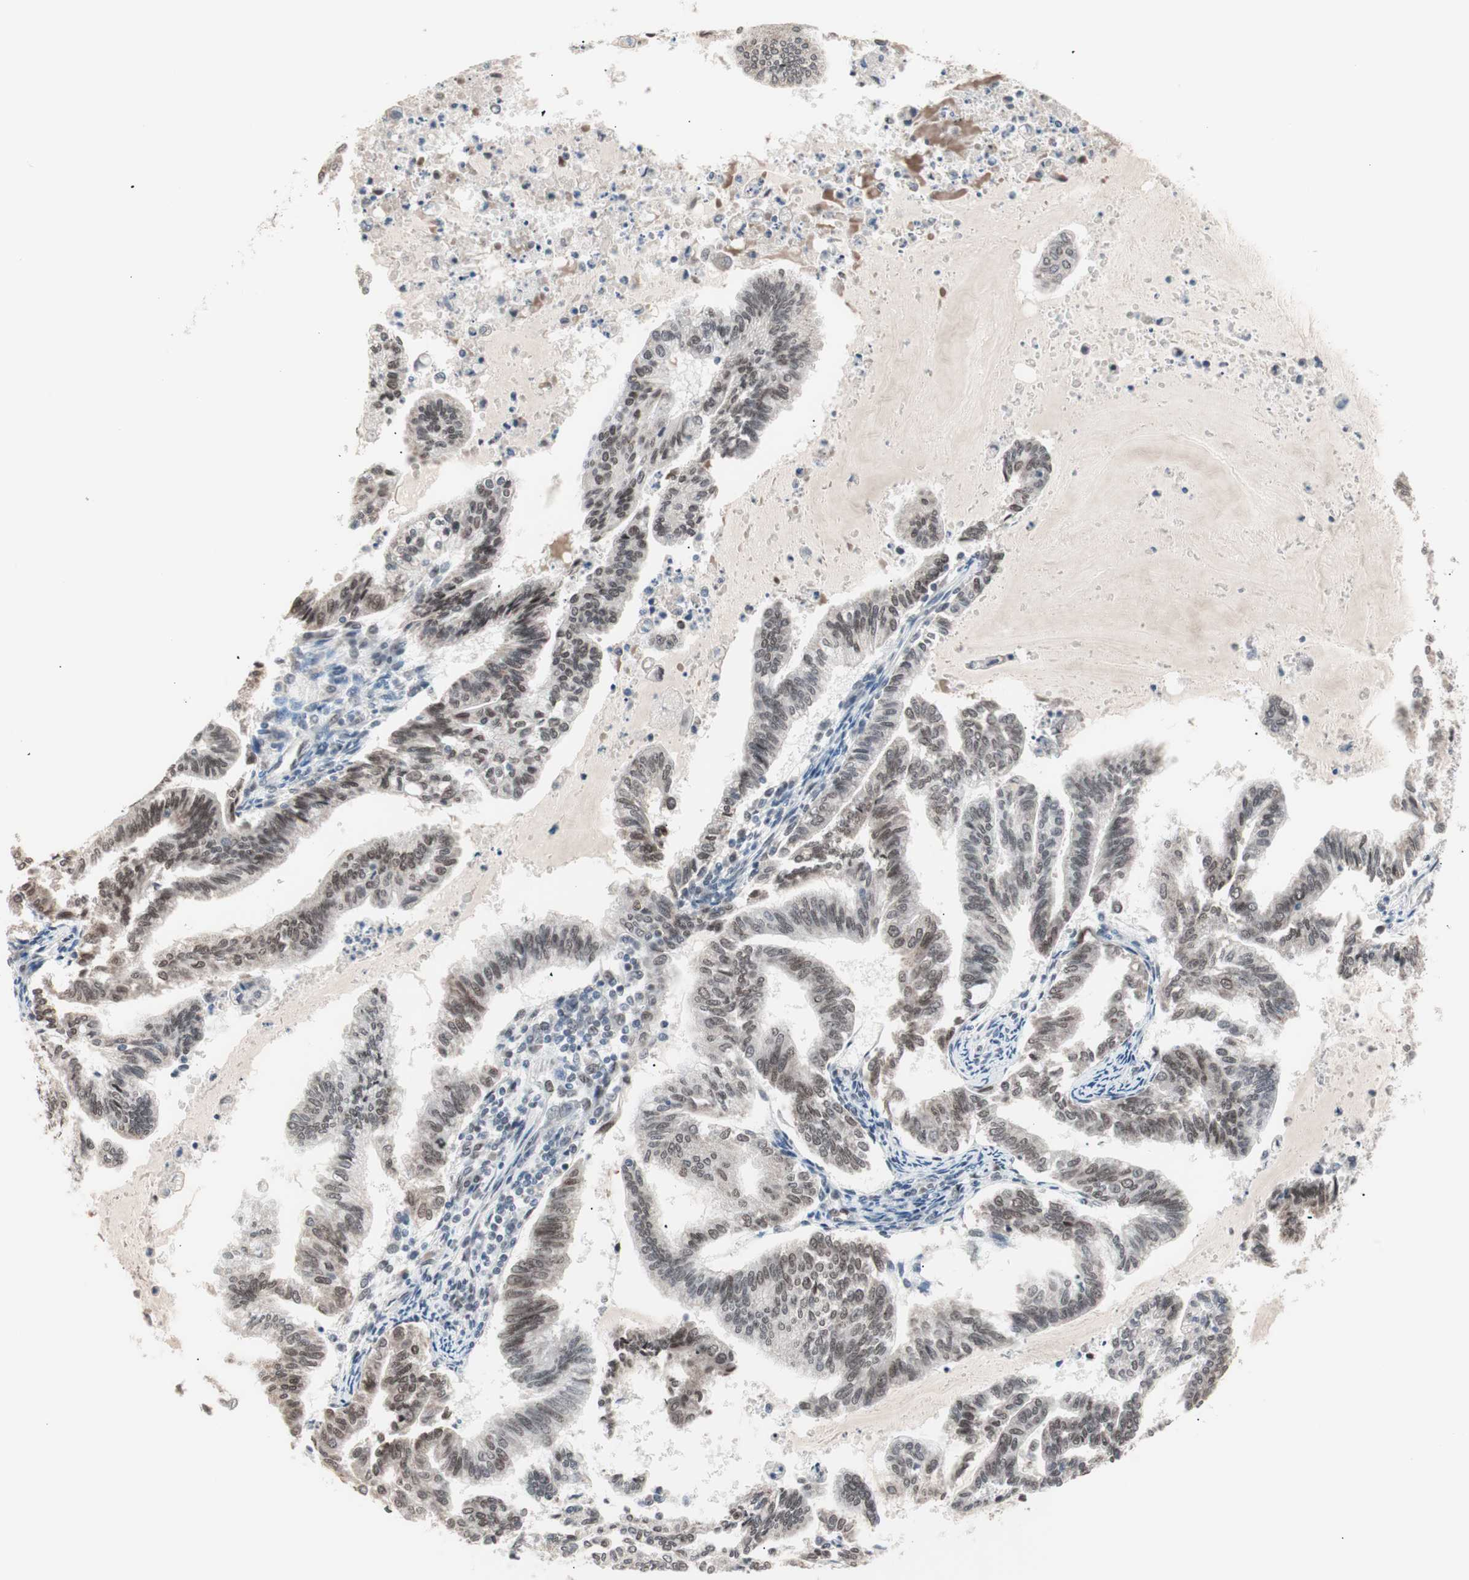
{"staining": {"intensity": "weak", "quantity": ">75%", "location": "nuclear"}, "tissue": "endometrial cancer", "cell_type": "Tumor cells", "image_type": "cancer", "snomed": [{"axis": "morphology", "description": "Adenocarcinoma, NOS"}, {"axis": "topography", "description": "Endometrium"}], "caption": "Immunohistochemistry micrograph of human adenocarcinoma (endometrial) stained for a protein (brown), which reveals low levels of weak nuclear staining in about >75% of tumor cells.", "gene": "LIG3", "patient": {"sex": "female", "age": 79}}